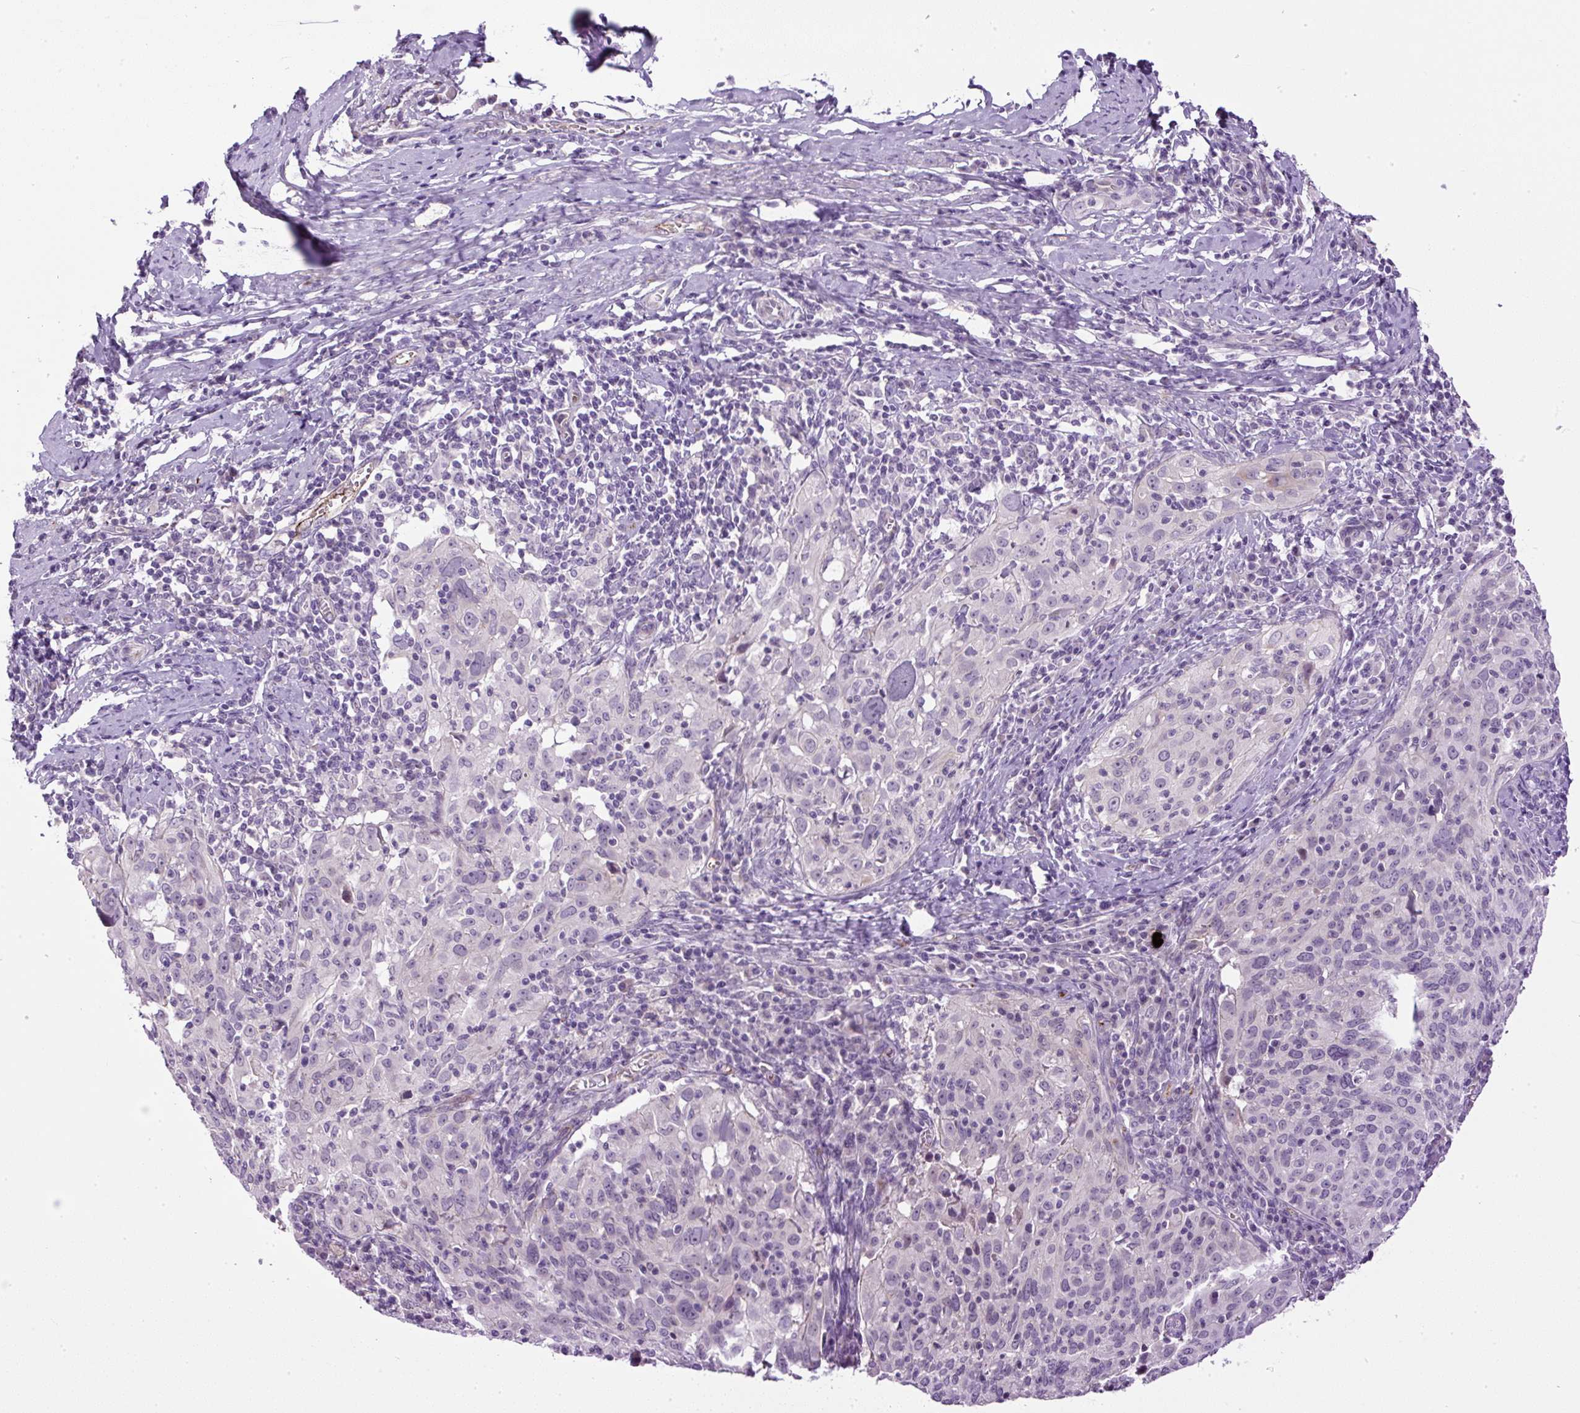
{"staining": {"intensity": "negative", "quantity": "none", "location": "none"}, "tissue": "cervical cancer", "cell_type": "Tumor cells", "image_type": "cancer", "snomed": [{"axis": "morphology", "description": "Squamous cell carcinoma, NOS"}, {"axis": "topography", "description": "Cervix"}], "caption": "Photomicrograph shows no protein positivity in tumor cells of cervical squamous cell carcinoma tissue.", "gene": "LEFTY2", "patient": {"sex": "female", "age": 31}}